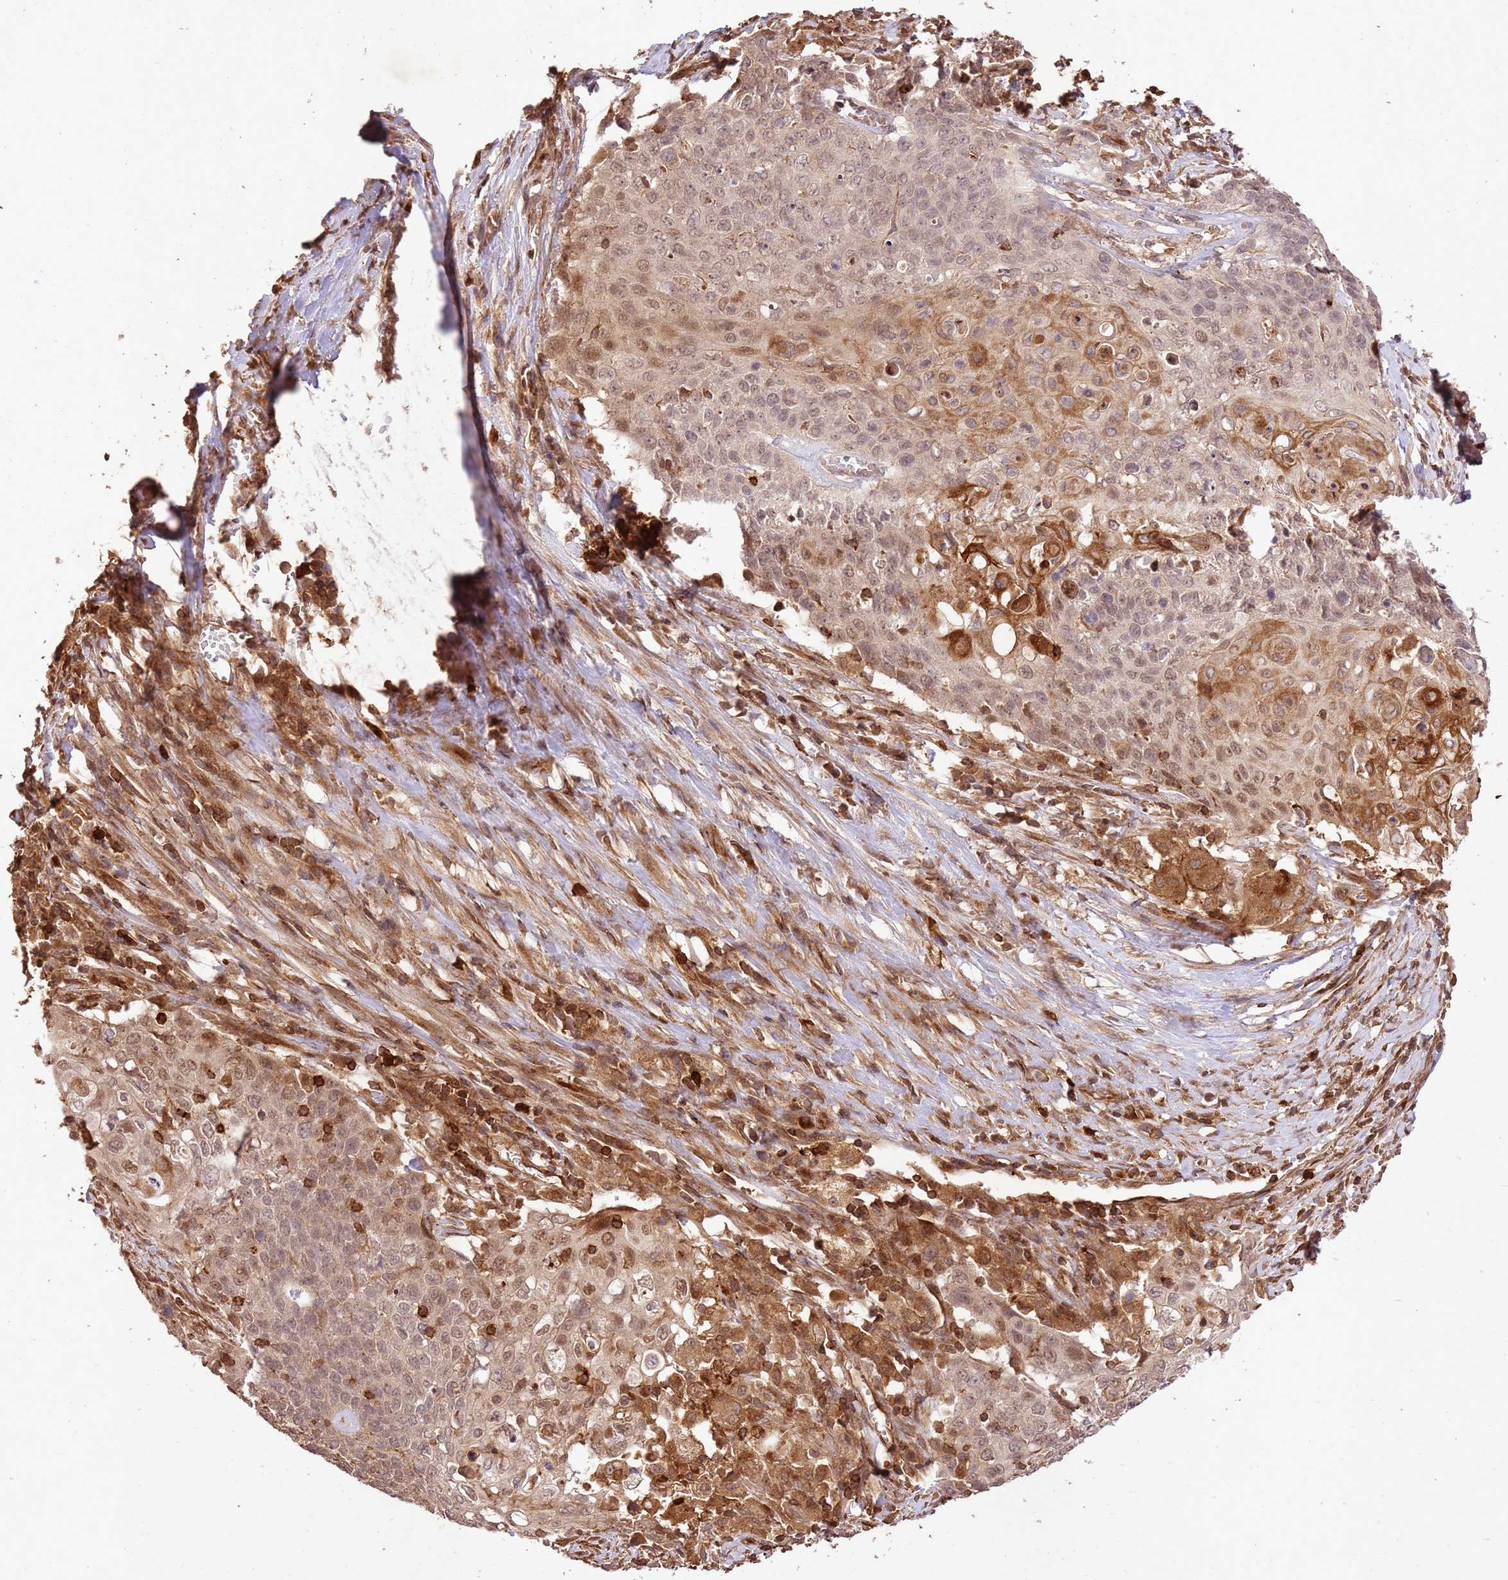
{"staining": {"intensity": "moderate", "quantity": "<25%", "location": "cytoplasmic/membranous,nuclear"}, "tissue": "cervical cancer", "cell_type": "Tumor cells", "image_type": "cancer", "snomed": [{"axis": "morphology", "description": "Squamous cell carcinoma, NOS"}, {"axis": "topography", "description": "Cervix"}], "caption": "Immunohistochemistry (IHC) photomicrograph of human cervical cancer (squamous cell carcinoma) stained for a protein (brown), which displays low levels of moderate cytoplasmic/membranous and nuclear staining in approximately <25% of tumor cells.", "gene": "KATNAL2", "patient": {"sex": "female", "age": 39}}